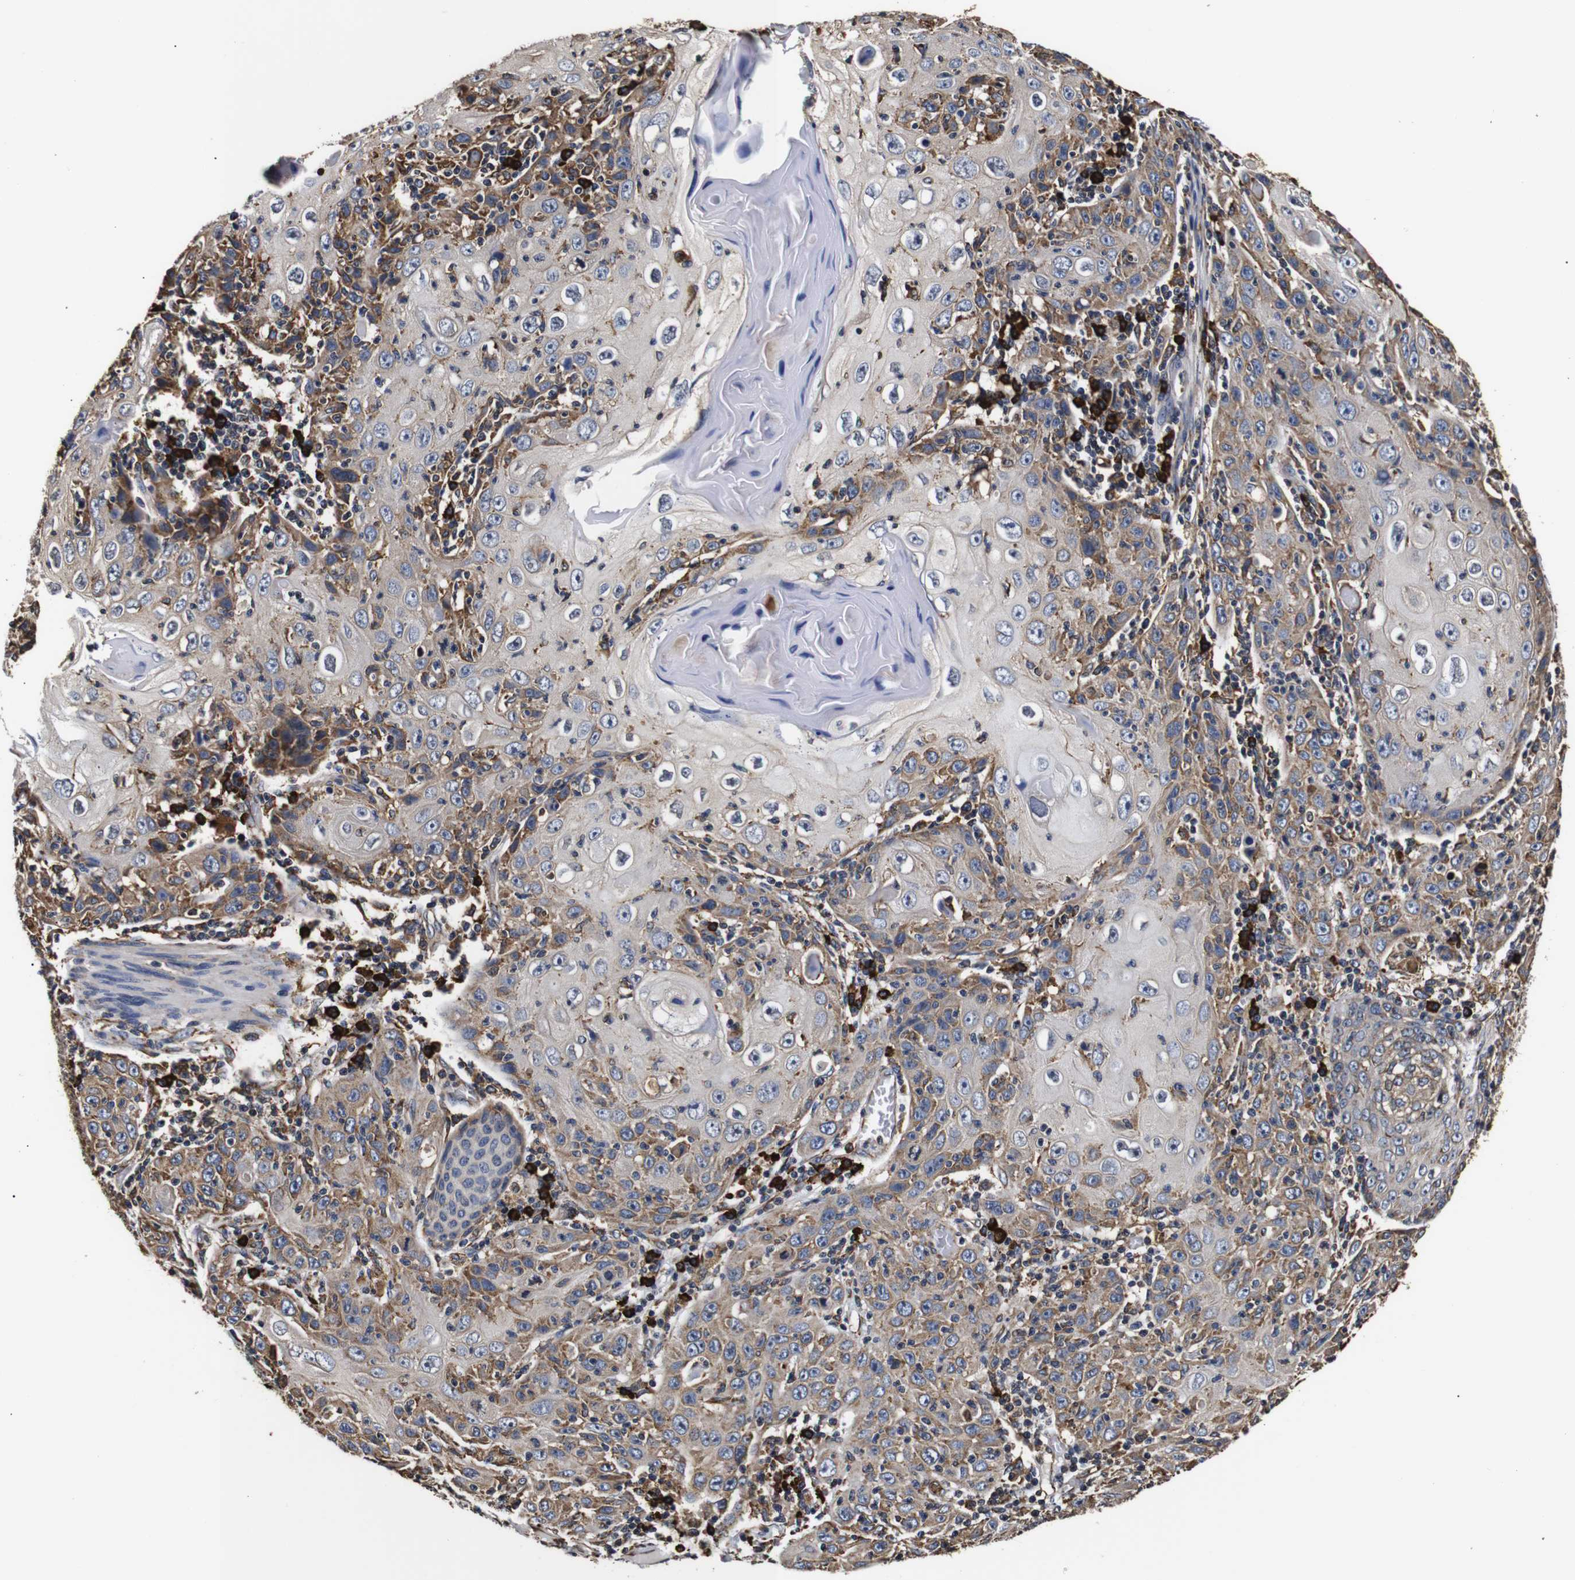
{"staining": {"intensity": "moderate", "quantity": "25%-75%", "location": "cytoplasmic/membranous"}, "tissue": "skin cancer", "cell_type": "Tumor cells", "image_type": "cancer", "snomed": [{"axis": "morphology", "description": "Squamous cell carcinoma, NOS"}, {"axis": "topography", "description": "Skin"}], "caption": "Squamous cell carcinoma (skin) tissue shows moderate cytoplasmic/membranous expression in about 25%-75% of tumor cells", "gene": "HHIP", "patient": {"sex": "female", "age": 88}}